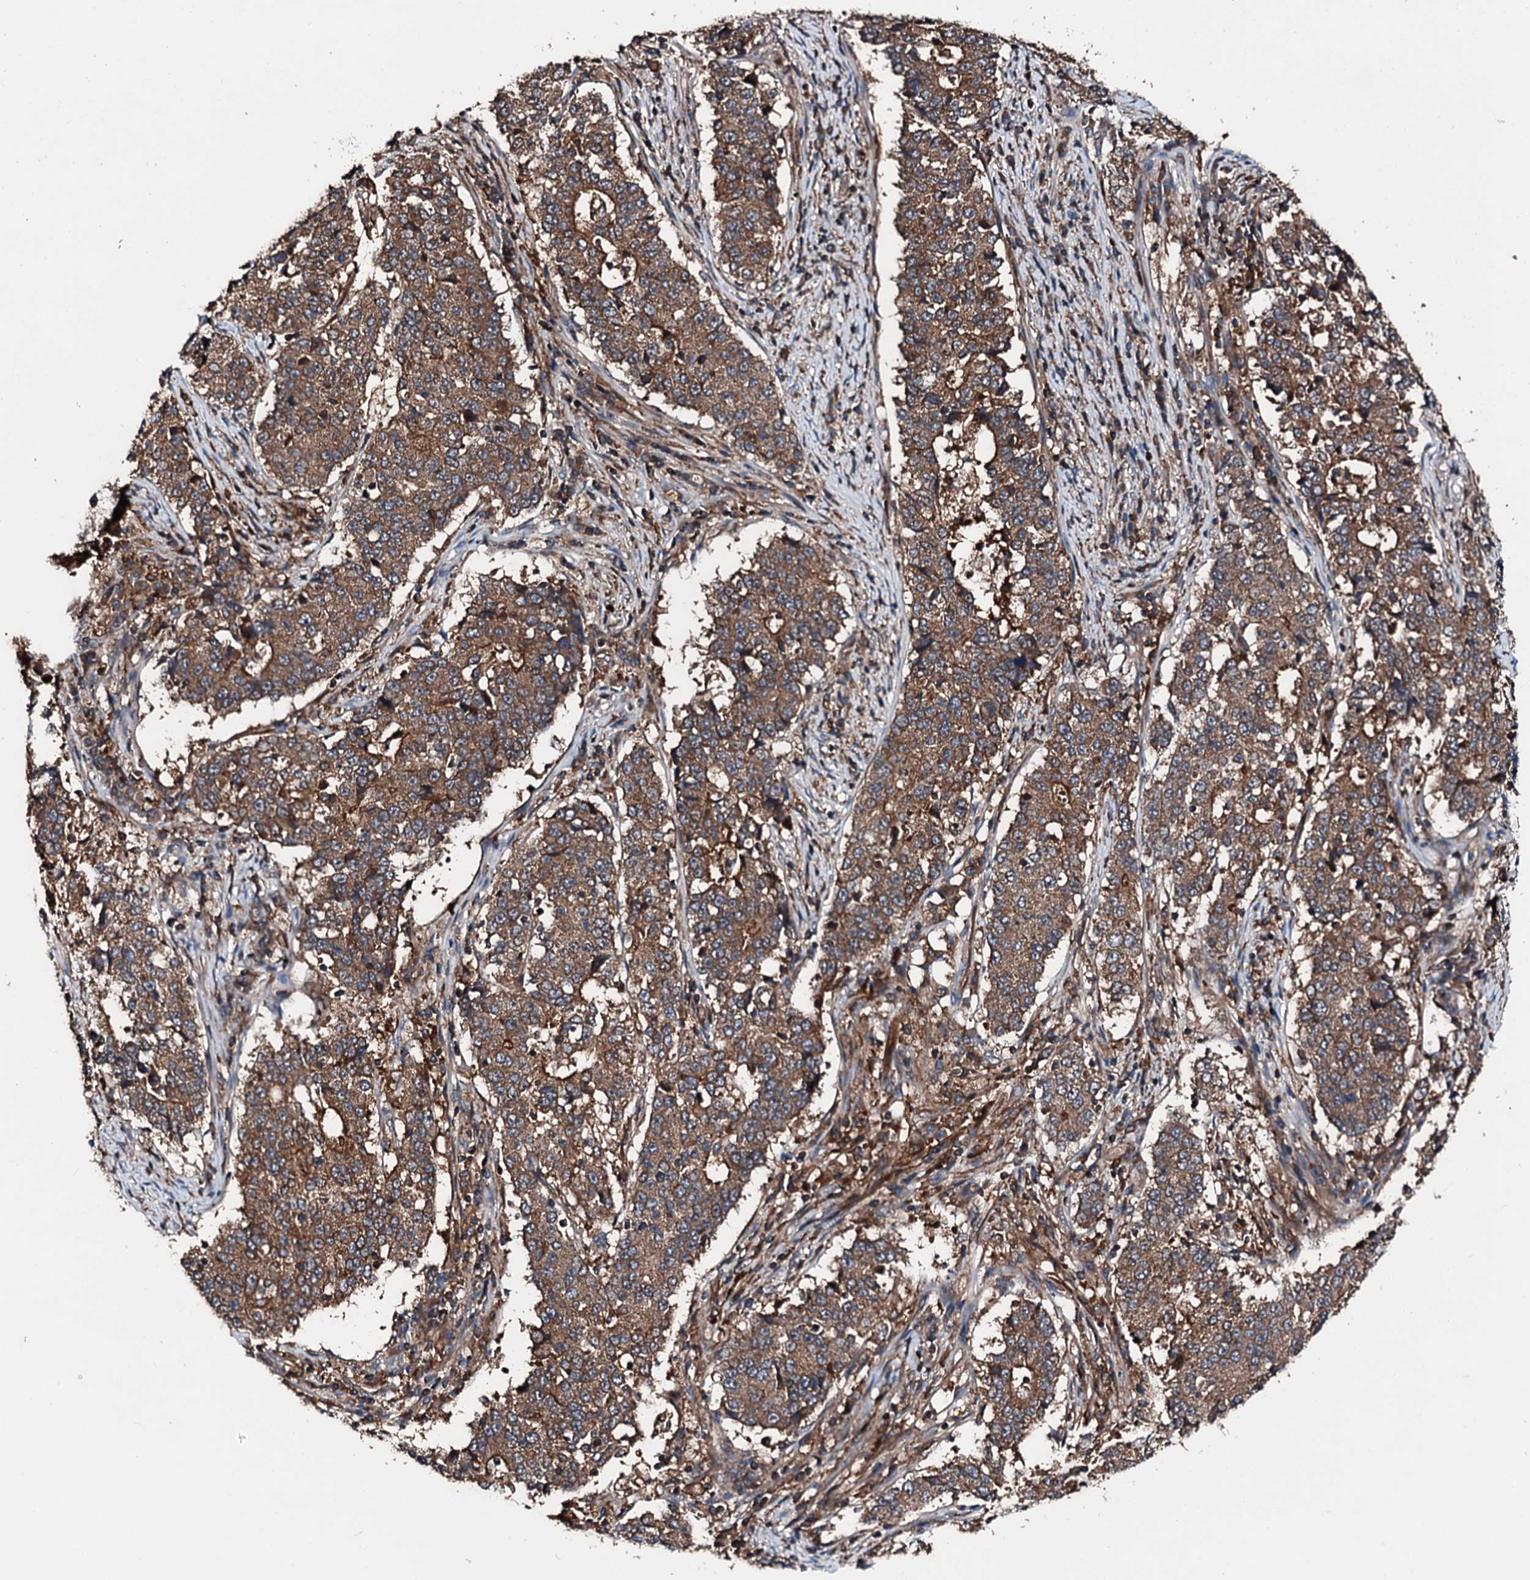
{"staining": {"intensity": "moderate", "quantity": ">75%", "location": "cytoplasmic/membranous"}, "tissue": "stomach cancer", "cell_type": "Tumor cells", "image_type": "cancer", "snomed": [{"axis": "morphology", "description": "Adenocarcinoma, NOS"}, {"axis": "topography", "description": "Stomach"}], "caption": "Moderate cytoplasmic/membranous positivity for a protein is present in approximately >75% of tumor cells of stomach adenocarcinoma using immunohistochemistry.", "gene": "FGD4", "patient": {"sex": "male", "age": 59}}